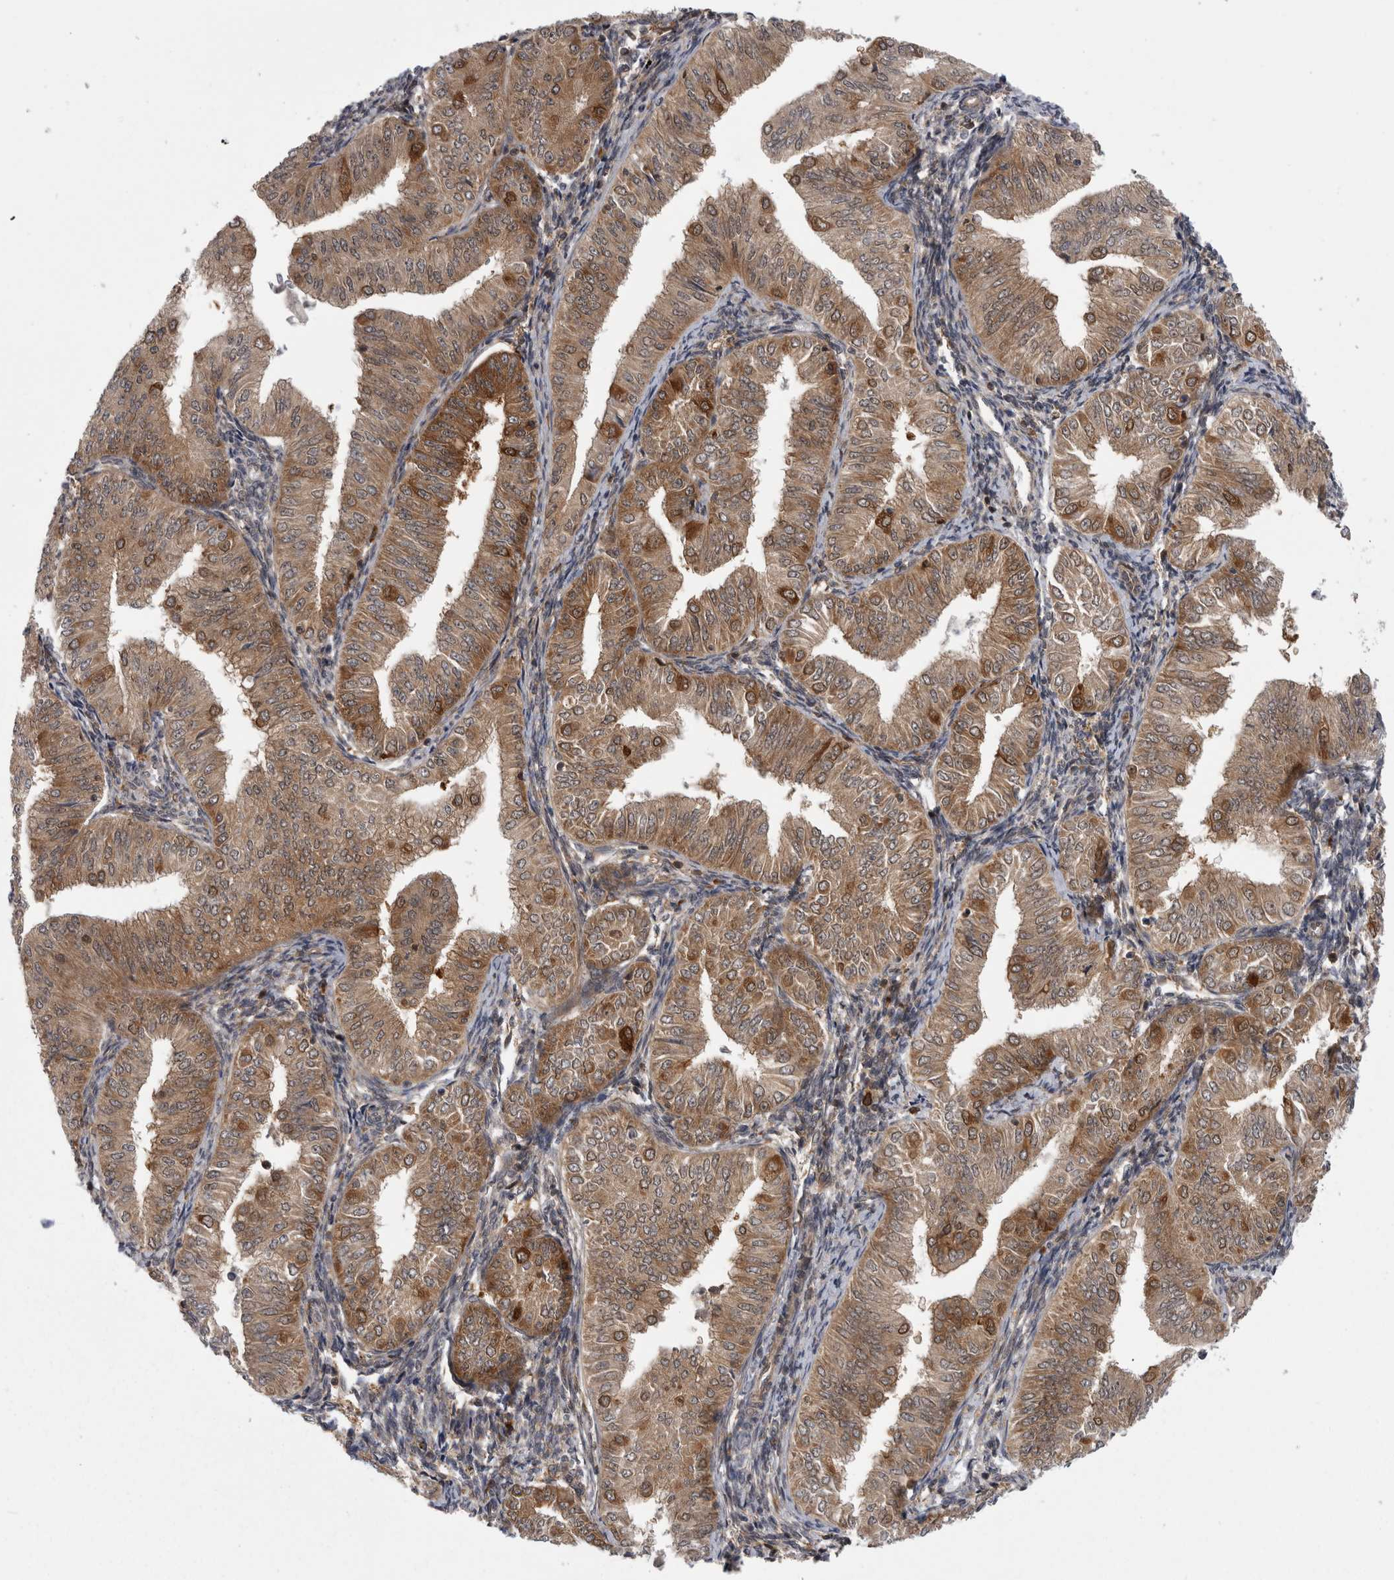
{"staining": {"intensity": "moderate", "quantity": ">75%", "location": "cytoplasmic/membranous"}, "tissue": "endometrial cancer", "cell_type": "Tumor cells", "image_type": "cancer", "snomed": [{"axis": "morphology", "description": "Normal tissue, NOS"}, {"axis": "morphology", "description": "Adenocarcinoma, NOS"}, {"axis": "topography", "description": "Endometrium"}], "caption": "A medium amount of moderate cytoplasmic/membranous positivity is present in approximately >75% of tumor cells in endometrial adenocarcinoma tissue.", "gene": "CACYBP", "patient": {"sex": "female", "age": 53}}